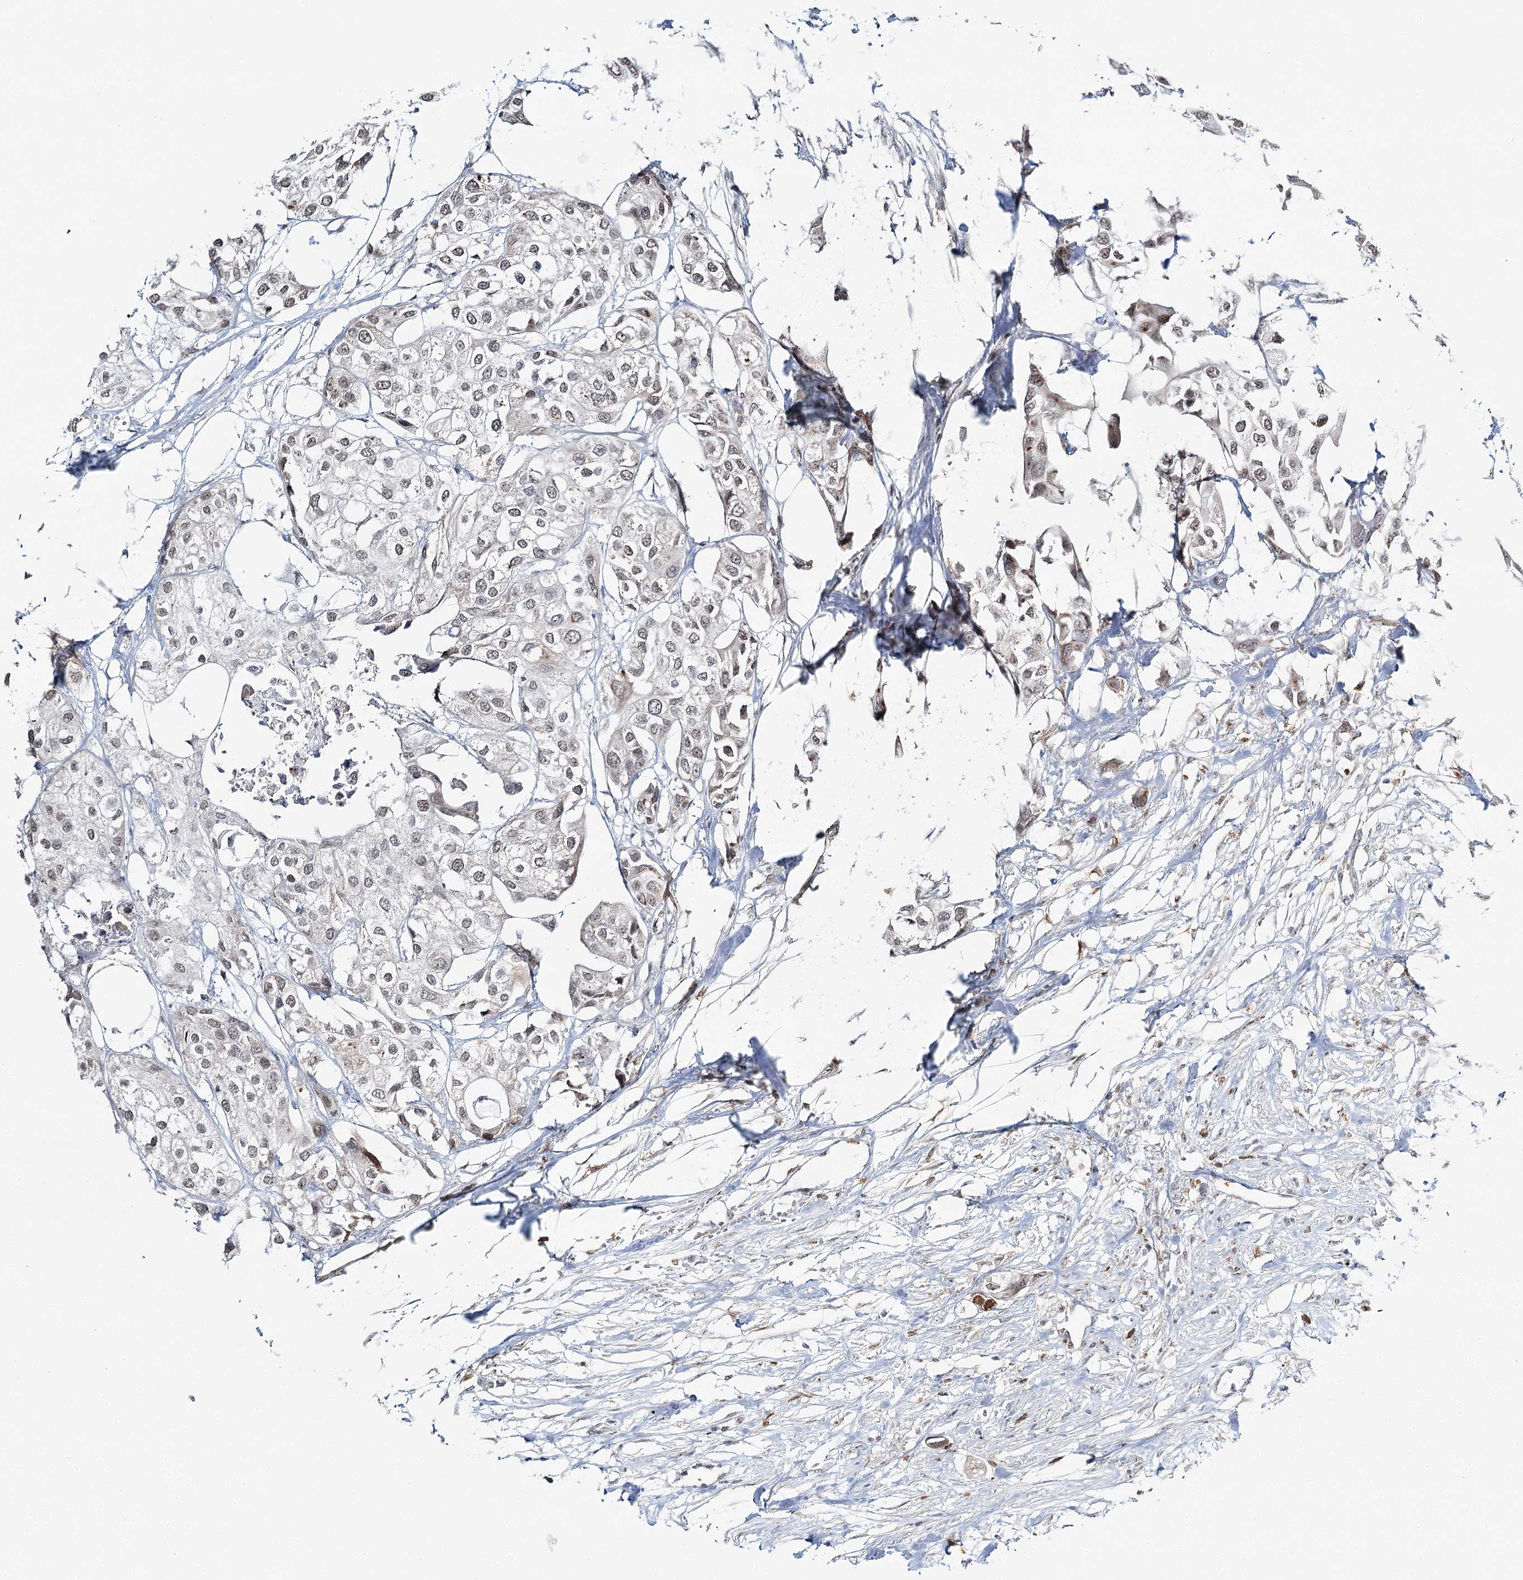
{"staining": {"intensity": "weak", "quantity": "25%-75%", "location": "nuclear"}, "tissue": "urothelial cancer", "cell_type": "Tumor cells", "image_type": "cancer", "snomed": [{"axis": "morphology", "description": "Urothelial carcinoma, High grade"}, {"axis": "topography", "description": "Urinary bladder"}], "caption": "This image exhibits immunohistochemistry staining of urothelial carcinoma (high-grade), with low weak nuclear expression in about 25%-75% of tumor cells.", "gene": "ATAD1", "patient": {"sex": "male", "age": 64}}